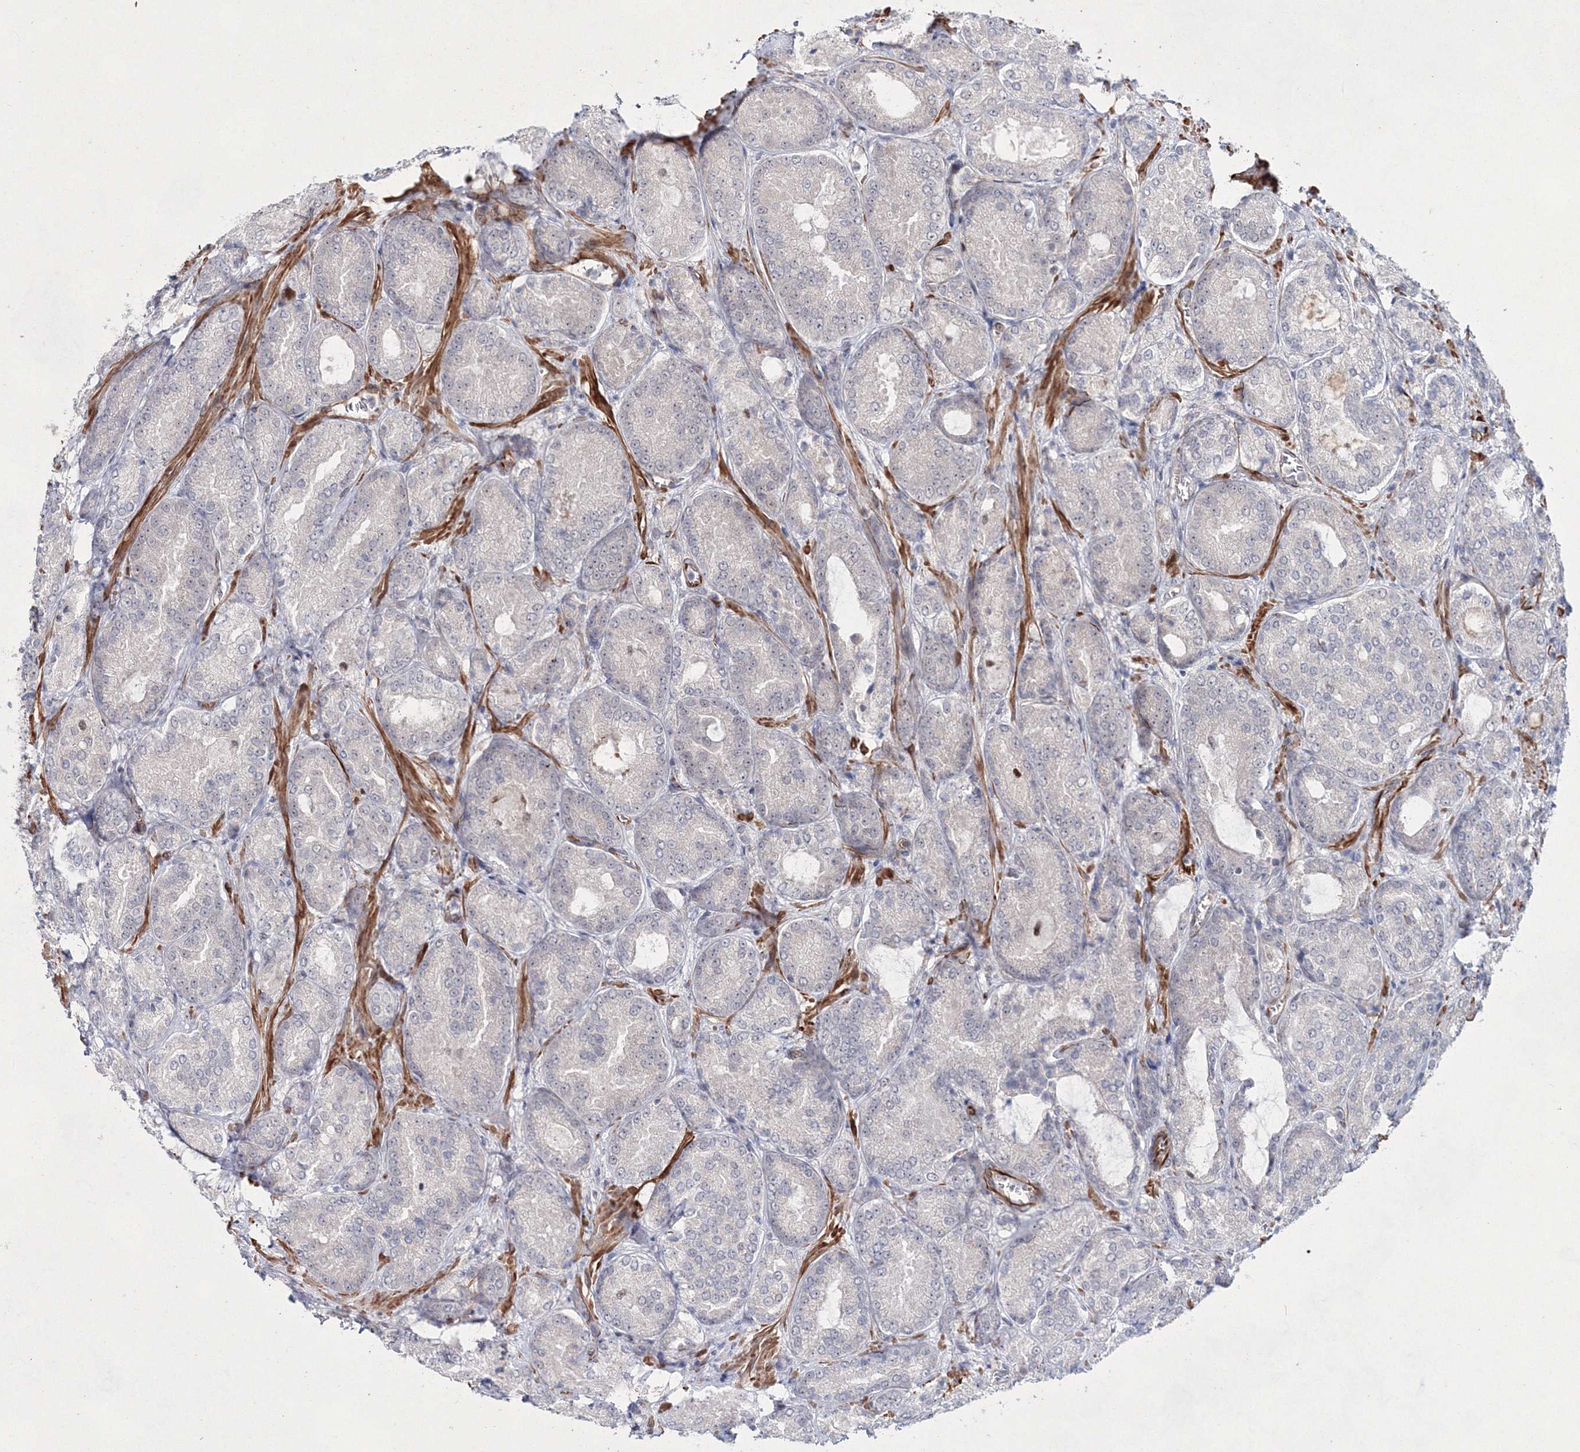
{"staining": {"intensity": "negative", "quantity": "none", "location": "none"}, "tissue": "prostate cancer", "cell_type": "Tumor cells", "image_type": "cancer", "snomed": [{"axis": "morphology", "description": "Adenocarcinoma, Low grade"}, {"axis": "topography", "description": "Prostate"}], "caption": "IHC micrograph of prostate adenocarcinoma (low-grade) stained for a protein (brown), which exhibits no positivity in tumor cells. The staining was performed using DAB to visualize the protein expression in brown, while the nuclei were stained in blue with hematoxylin (Magnification: 20x).", "gene": "SNIP1", "patient": {"sex": "male", "age": 74}}